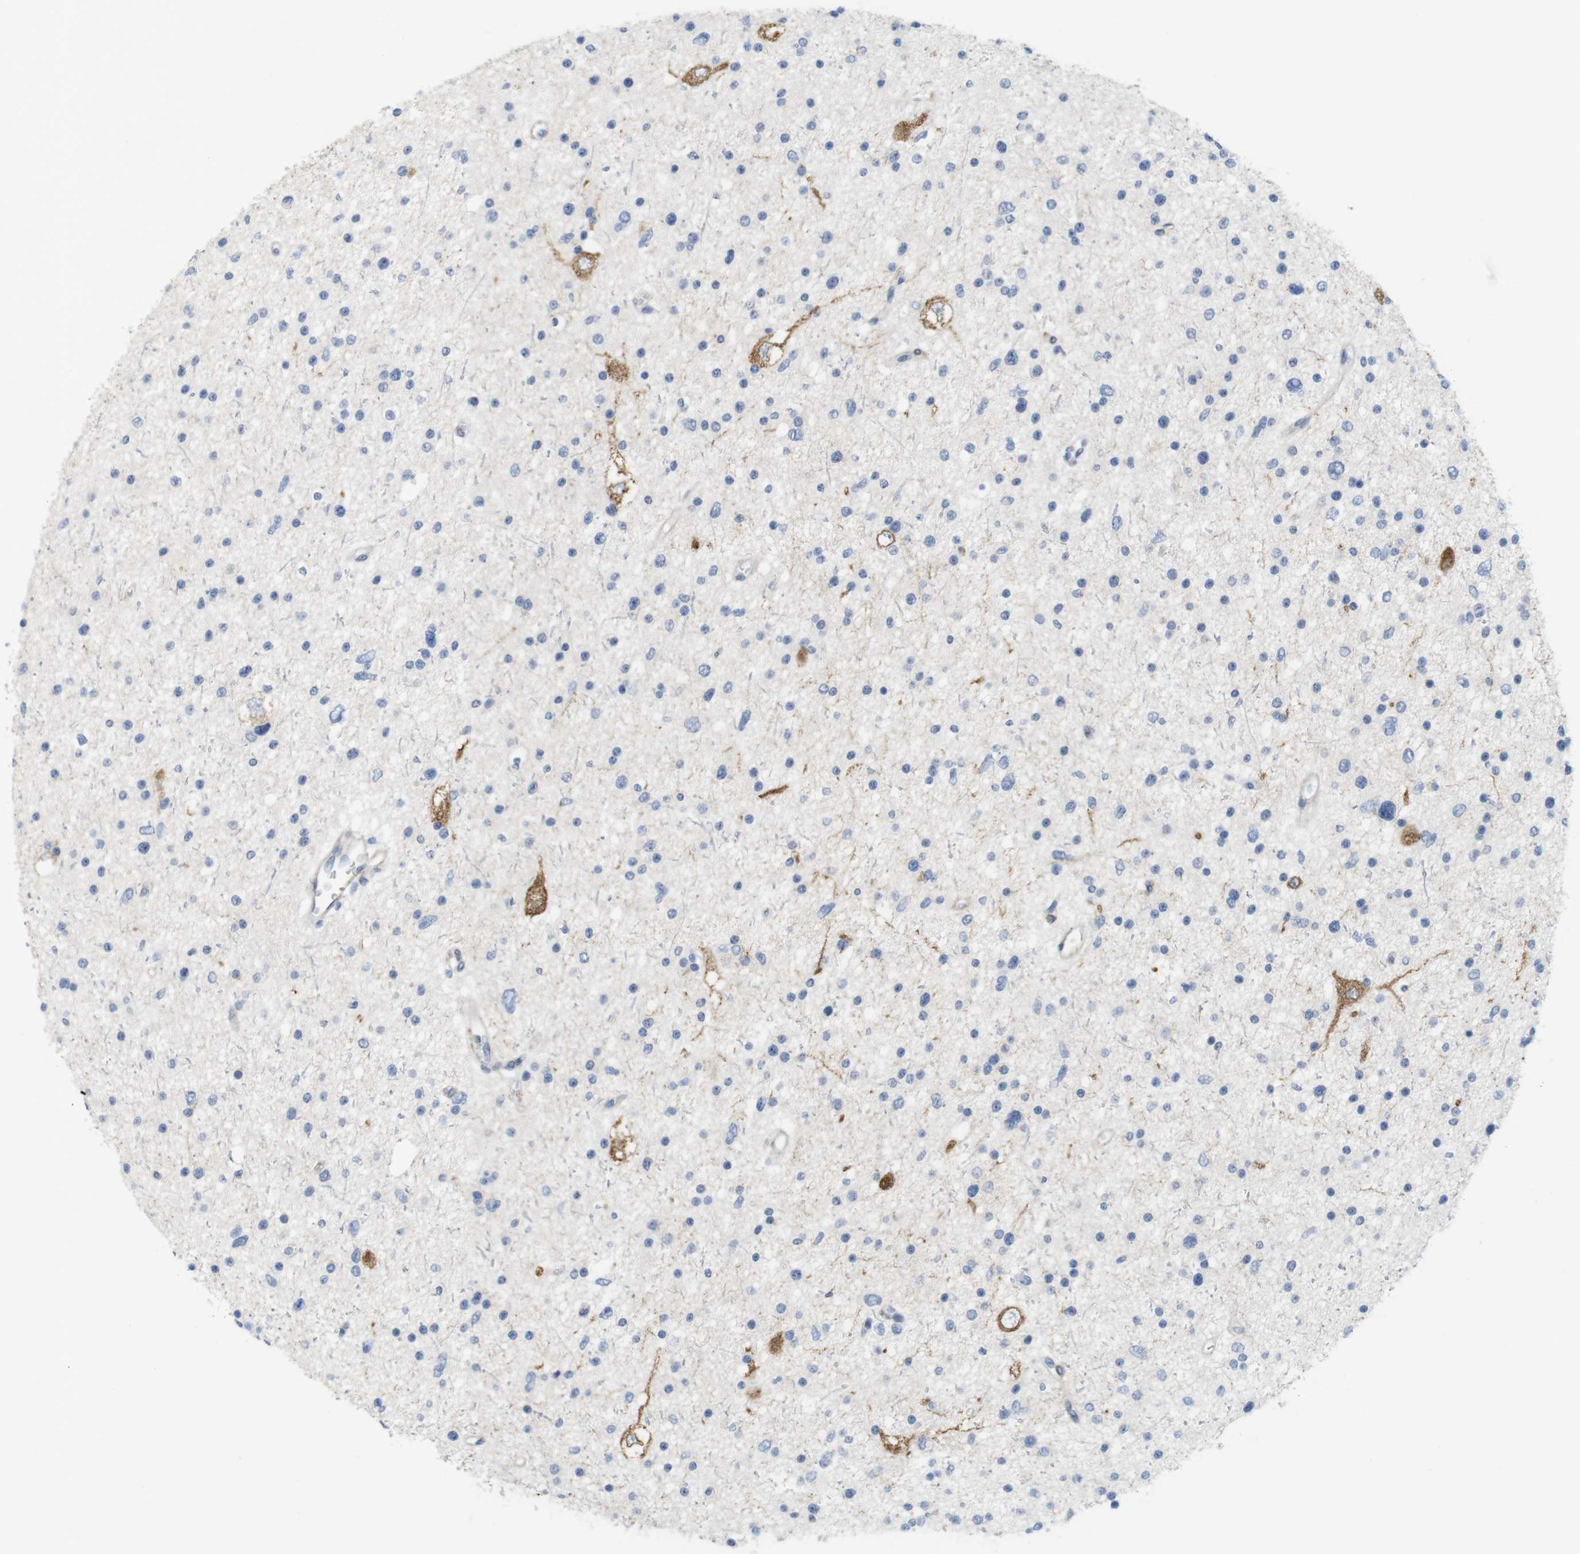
{"staining": {"intensity": "negative", "quantity": "none", "location": "none"}, "tissue": "glioma", "cell_type": "Tumor cells", "image_type": "cancer", "snomed": [{"axis": "morphology", "description": "Glioma, malignant, Low grade"}, {"axis": "topography", "description": "Brain"}], "caption": "Tumor cells are negative for brown protein staining in malignant glioma (low-grade).", "gene": "ITPR1", "patient": {"sex": "female", "age": 37}}